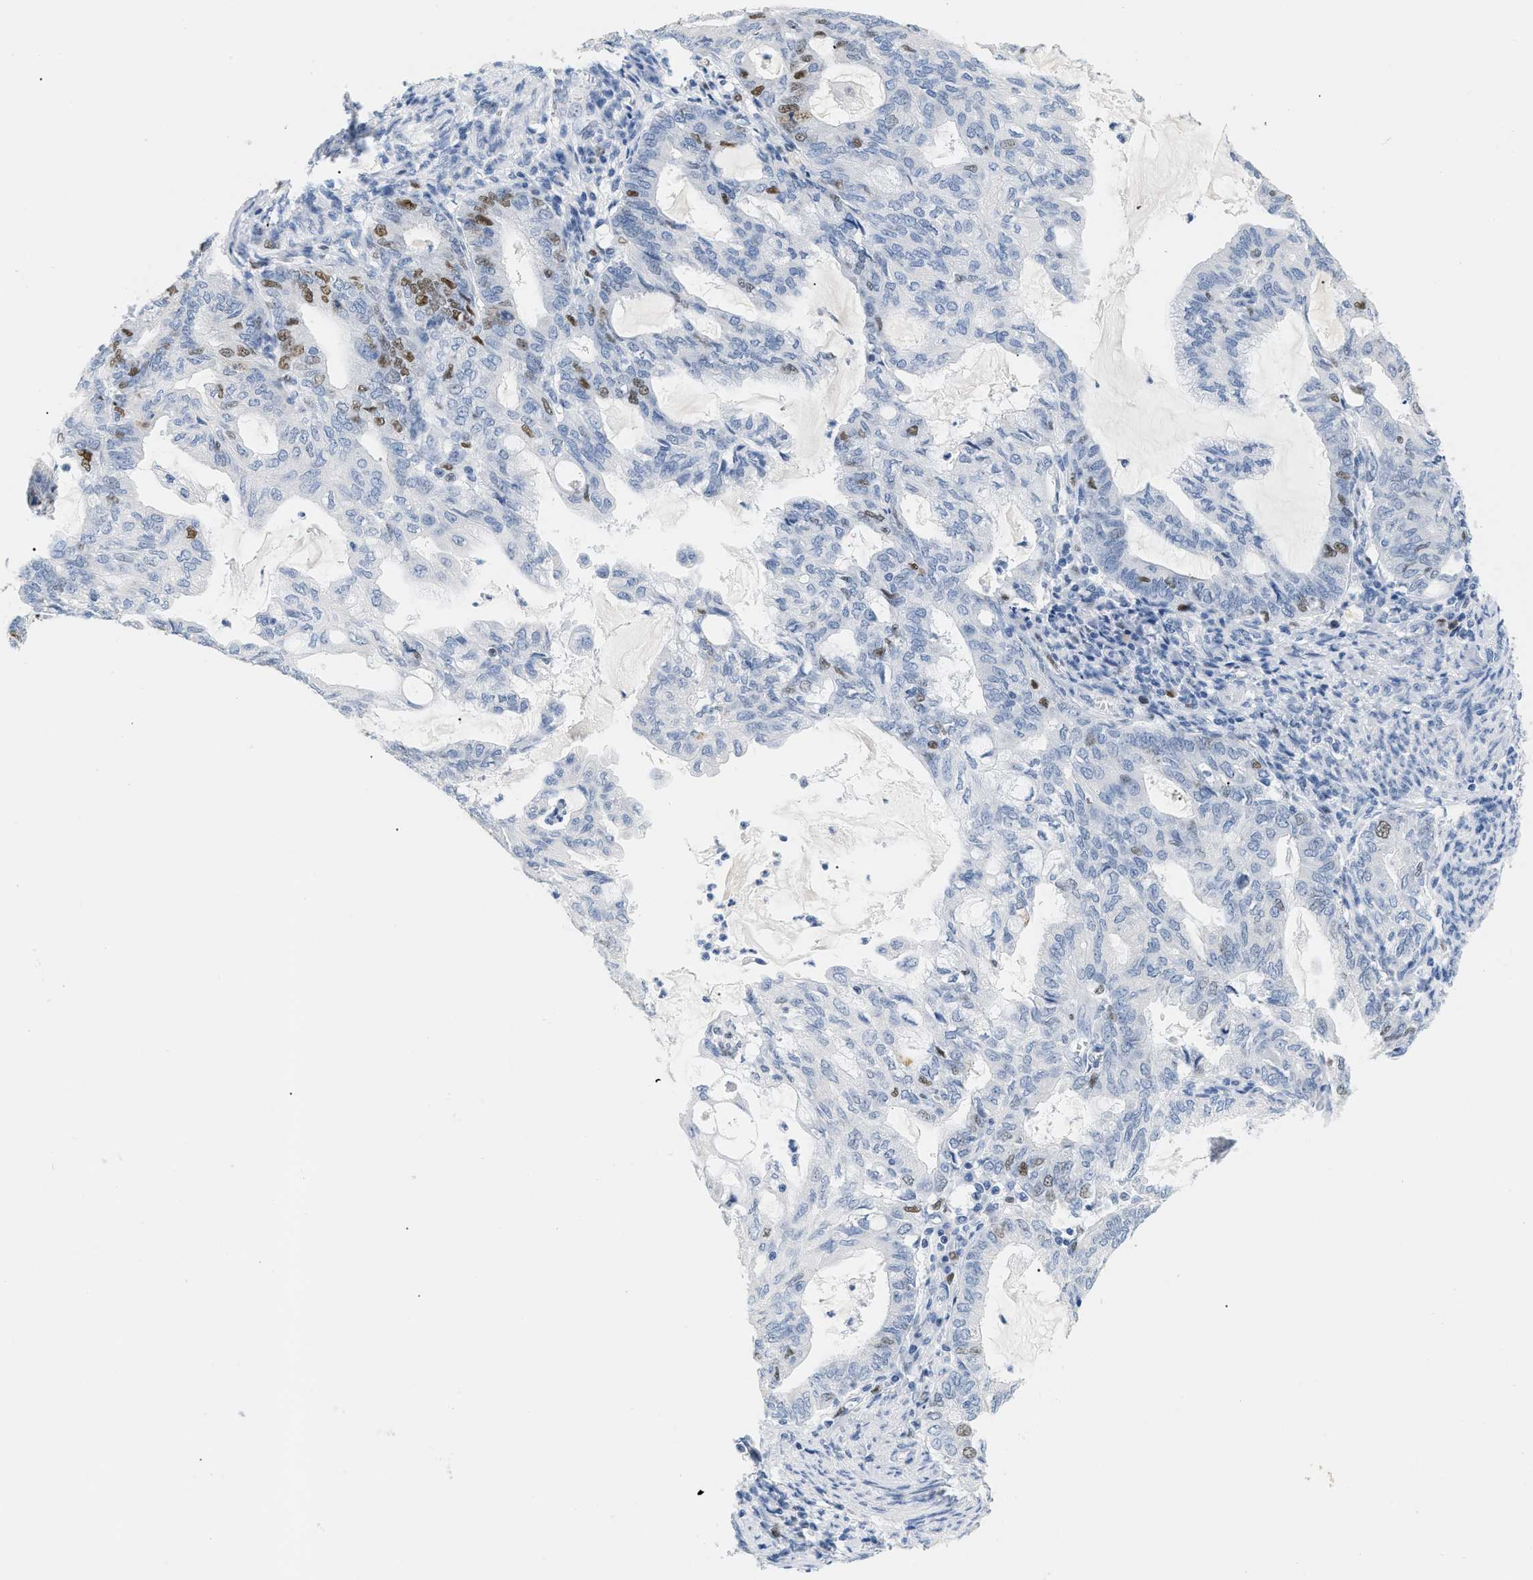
{"staining": {"intensity": "moderate", "quantity": "<25%", "location": "nuclear"}, "tissue": "endometrial cancer", "cell_type": "Tumor cells", "image_type": "cancer", "snomed": [{"axis": "morphology", "description": "Adenocarcinoma, NOS"}, {"axis": "topography", "description": "Endometrium"}], "caption": "Protein staining of endometrial cancer (adenocarcinoma) tissue exhibits moderate nuclear positivity in approximately <25% of tumor cells. (Brightfield microscopy of DAB IHC at high magnification).", "gene": "MCM7", "patient": {"sex": "female", "age": 86}}